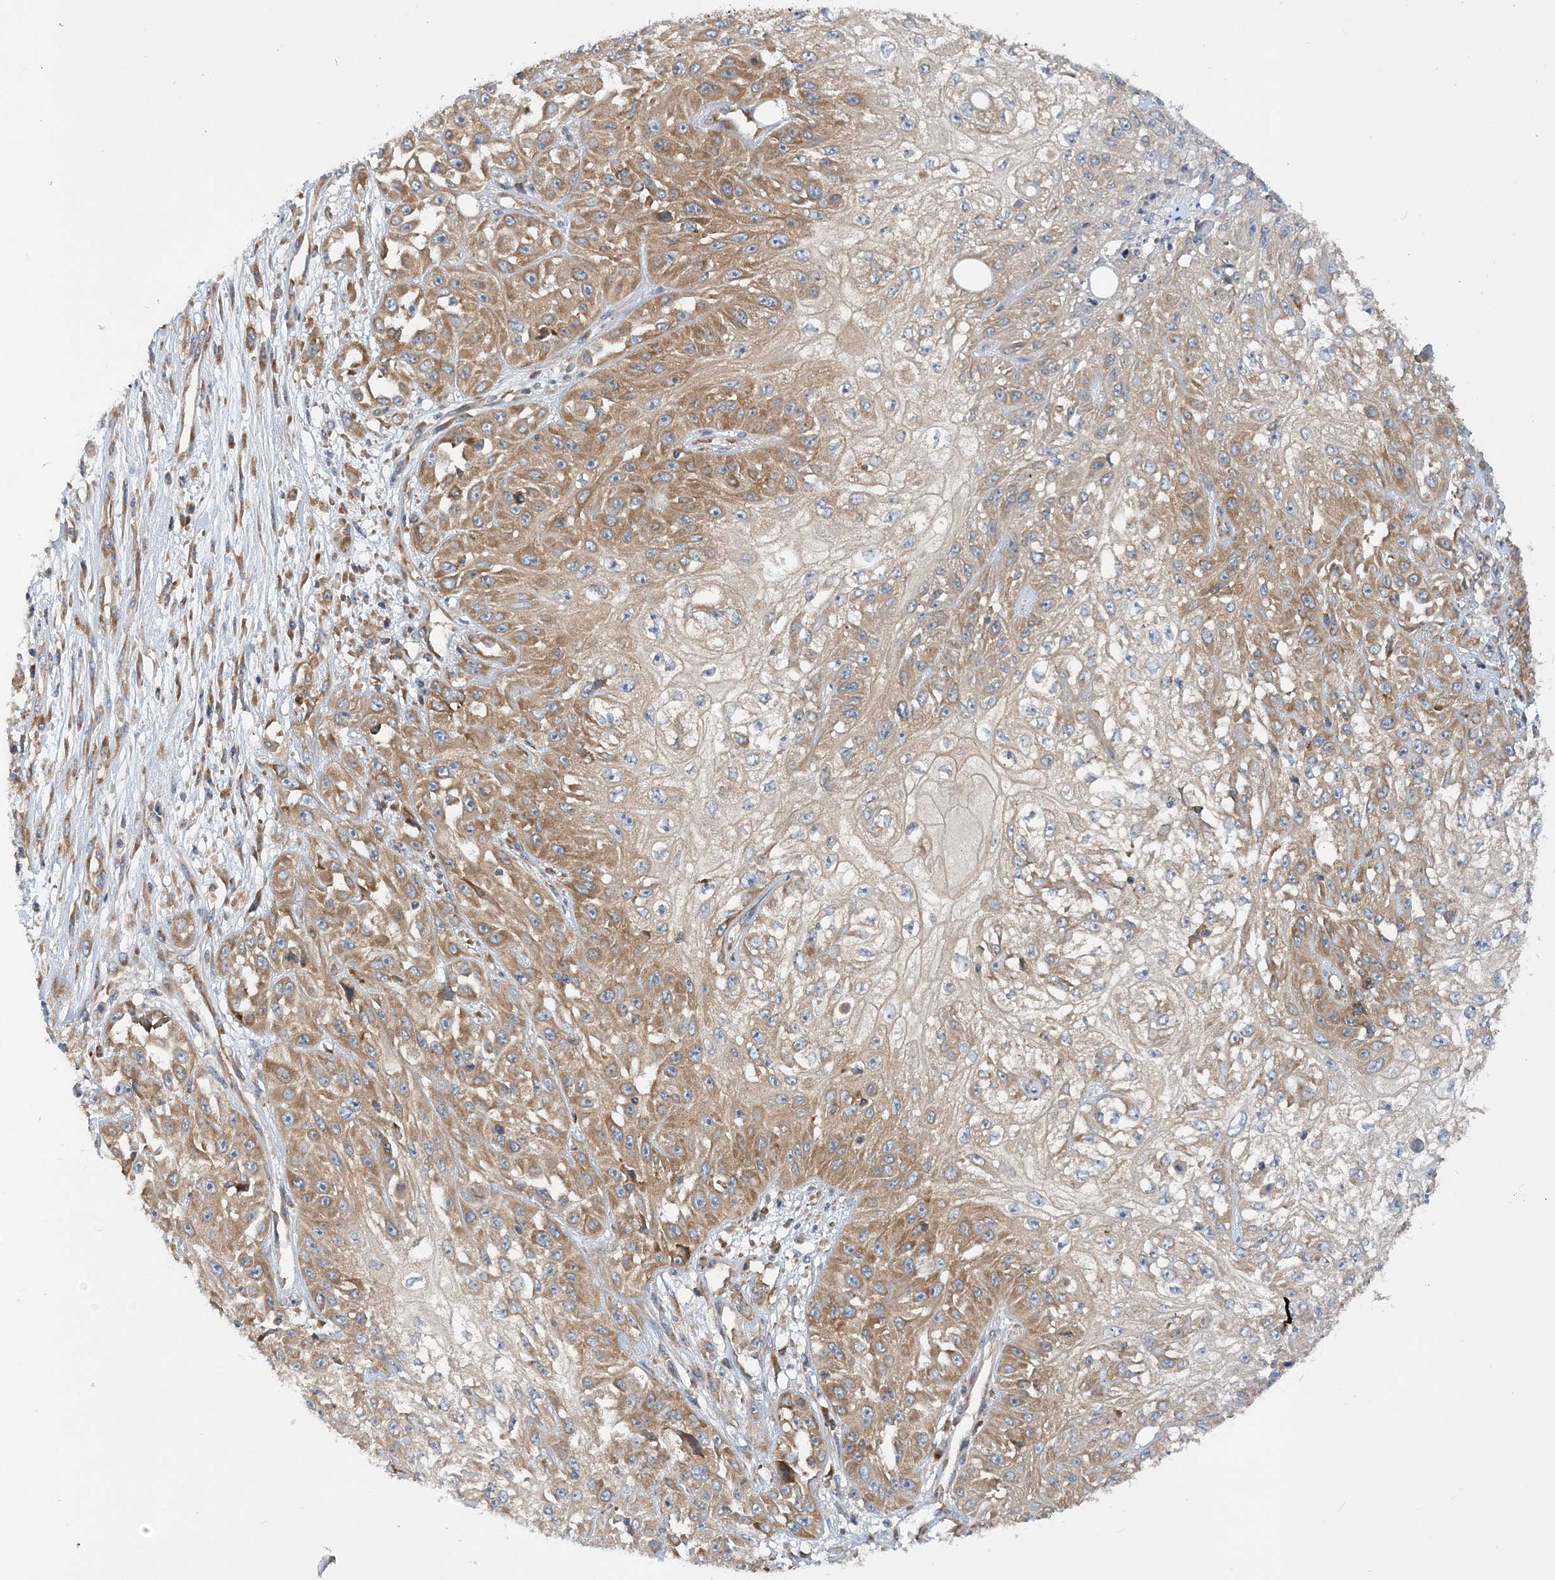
{"staining": {"intensity": "moderate", "quantity": ">75%", "location": "cytoplasmic/membranous"}, "tissue": "skin cancer", "cell_type": "Tumor cells", "image_type": "cancer", "snomed": [{"axis": "morphology", "description": "Squamous cell carcinoma, NOS"}, {"axis": "morphology", "description": "Squamous cell carcinoma, metastatic, NOS"}, {"axis": "topography", "description": "Skin"}, {"axis": "topography", "description": "Lymph node"}], "caption": "DAB immunohistochemical staining of skin cancer displays moderate cytoplasmic/membranous protein expression in about >75% of tumor cells.", "gene": "LARP4B", "patient": {"sex": "male", "age": 75}}